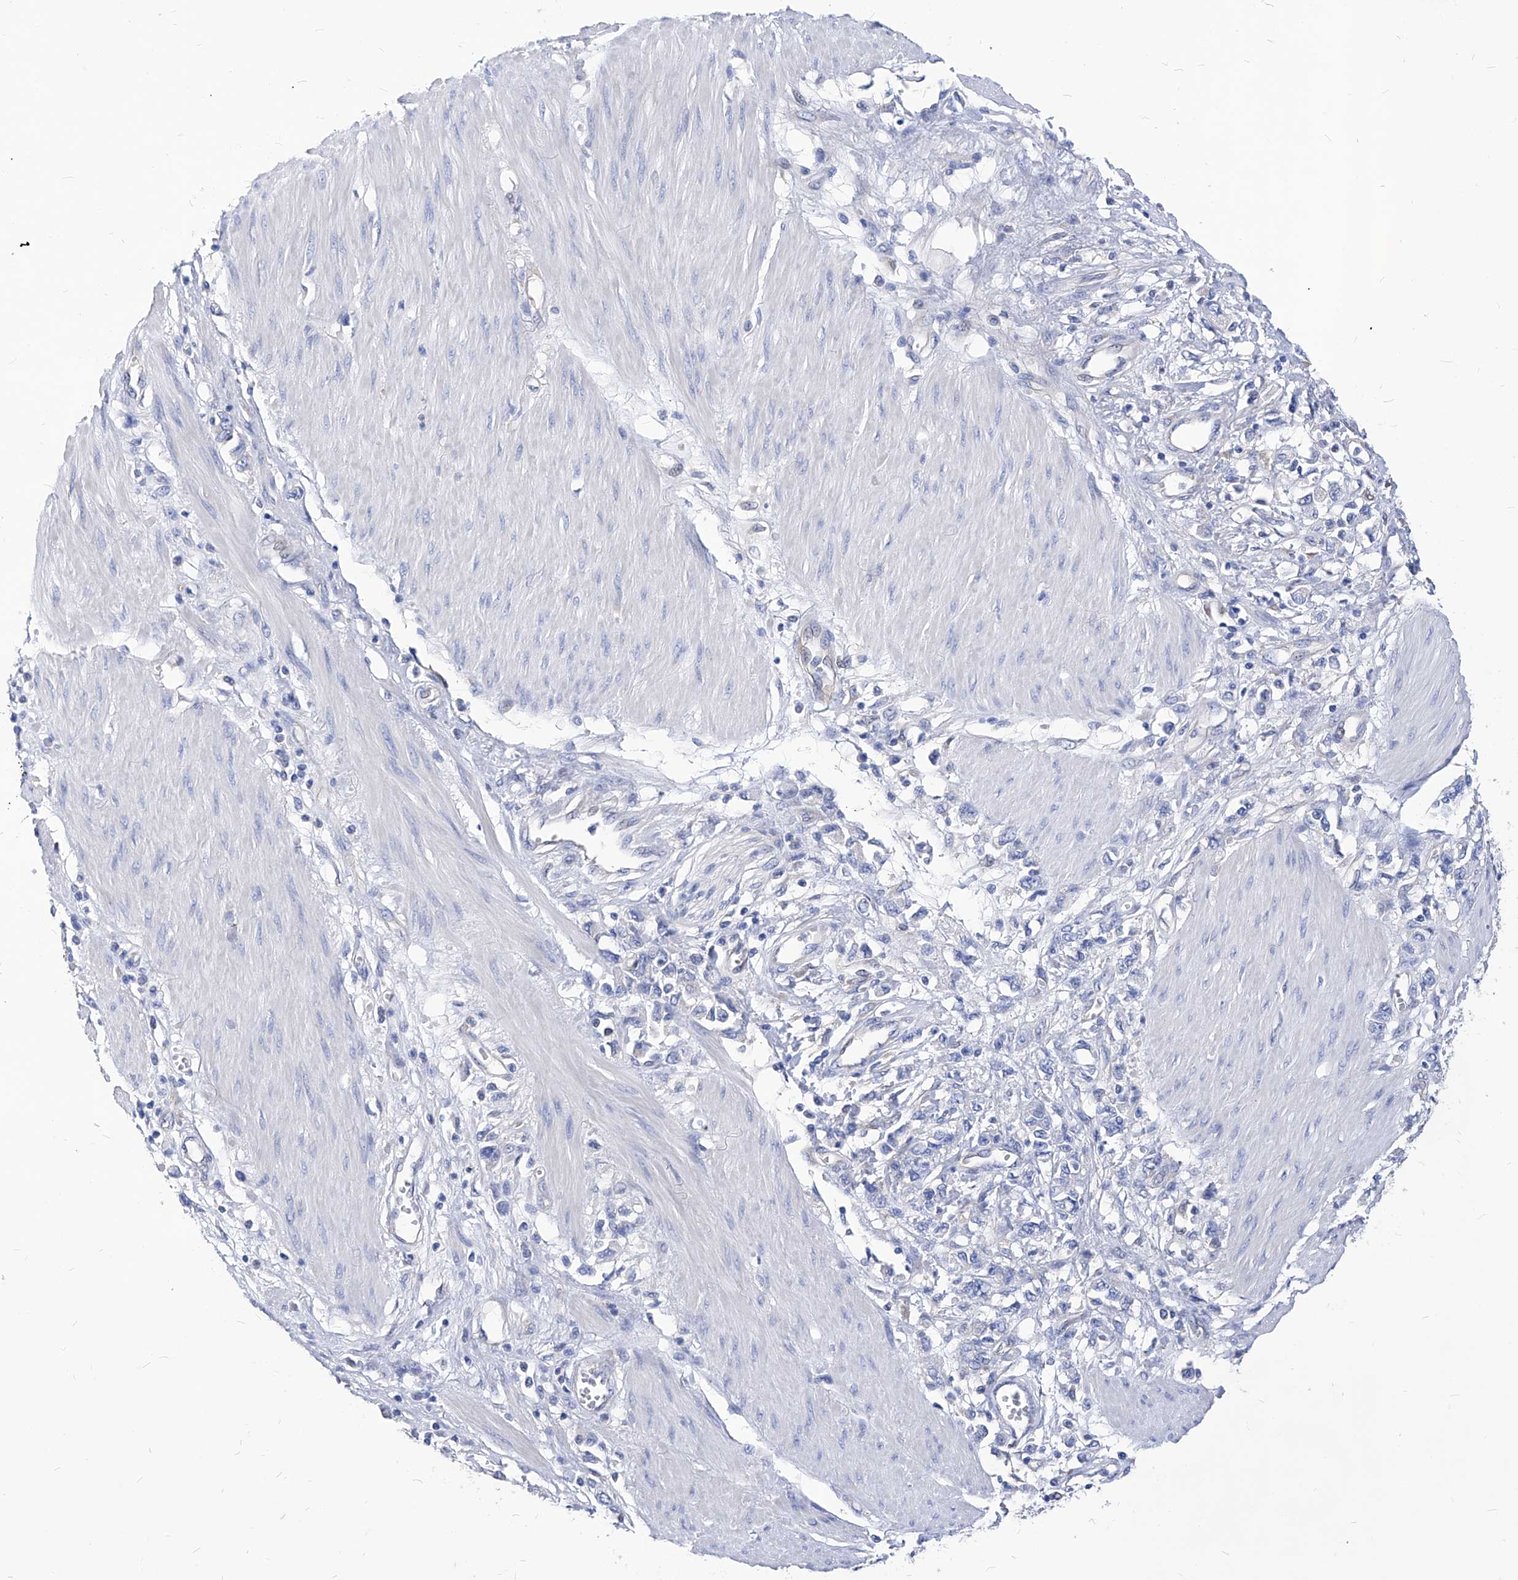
{"staining": {"intensity": "negative", "quantity": "none", "location": "none"}, "tissue": "stomach cancer", "cell_type": "Tumor cells", "image_type": "cancer", "snomed": [{"axis": "morphology", "description": "Adenocarcinoma, NOS"}, {"axis": "topography", "description": "Stomach"}], "caption": "Immunohistochemistry (IHC) of human stomach cancer reveals no expression in tumor cells.", "gene": "XPNPEP1", "patient": {"sex": "female", "age": 76}}